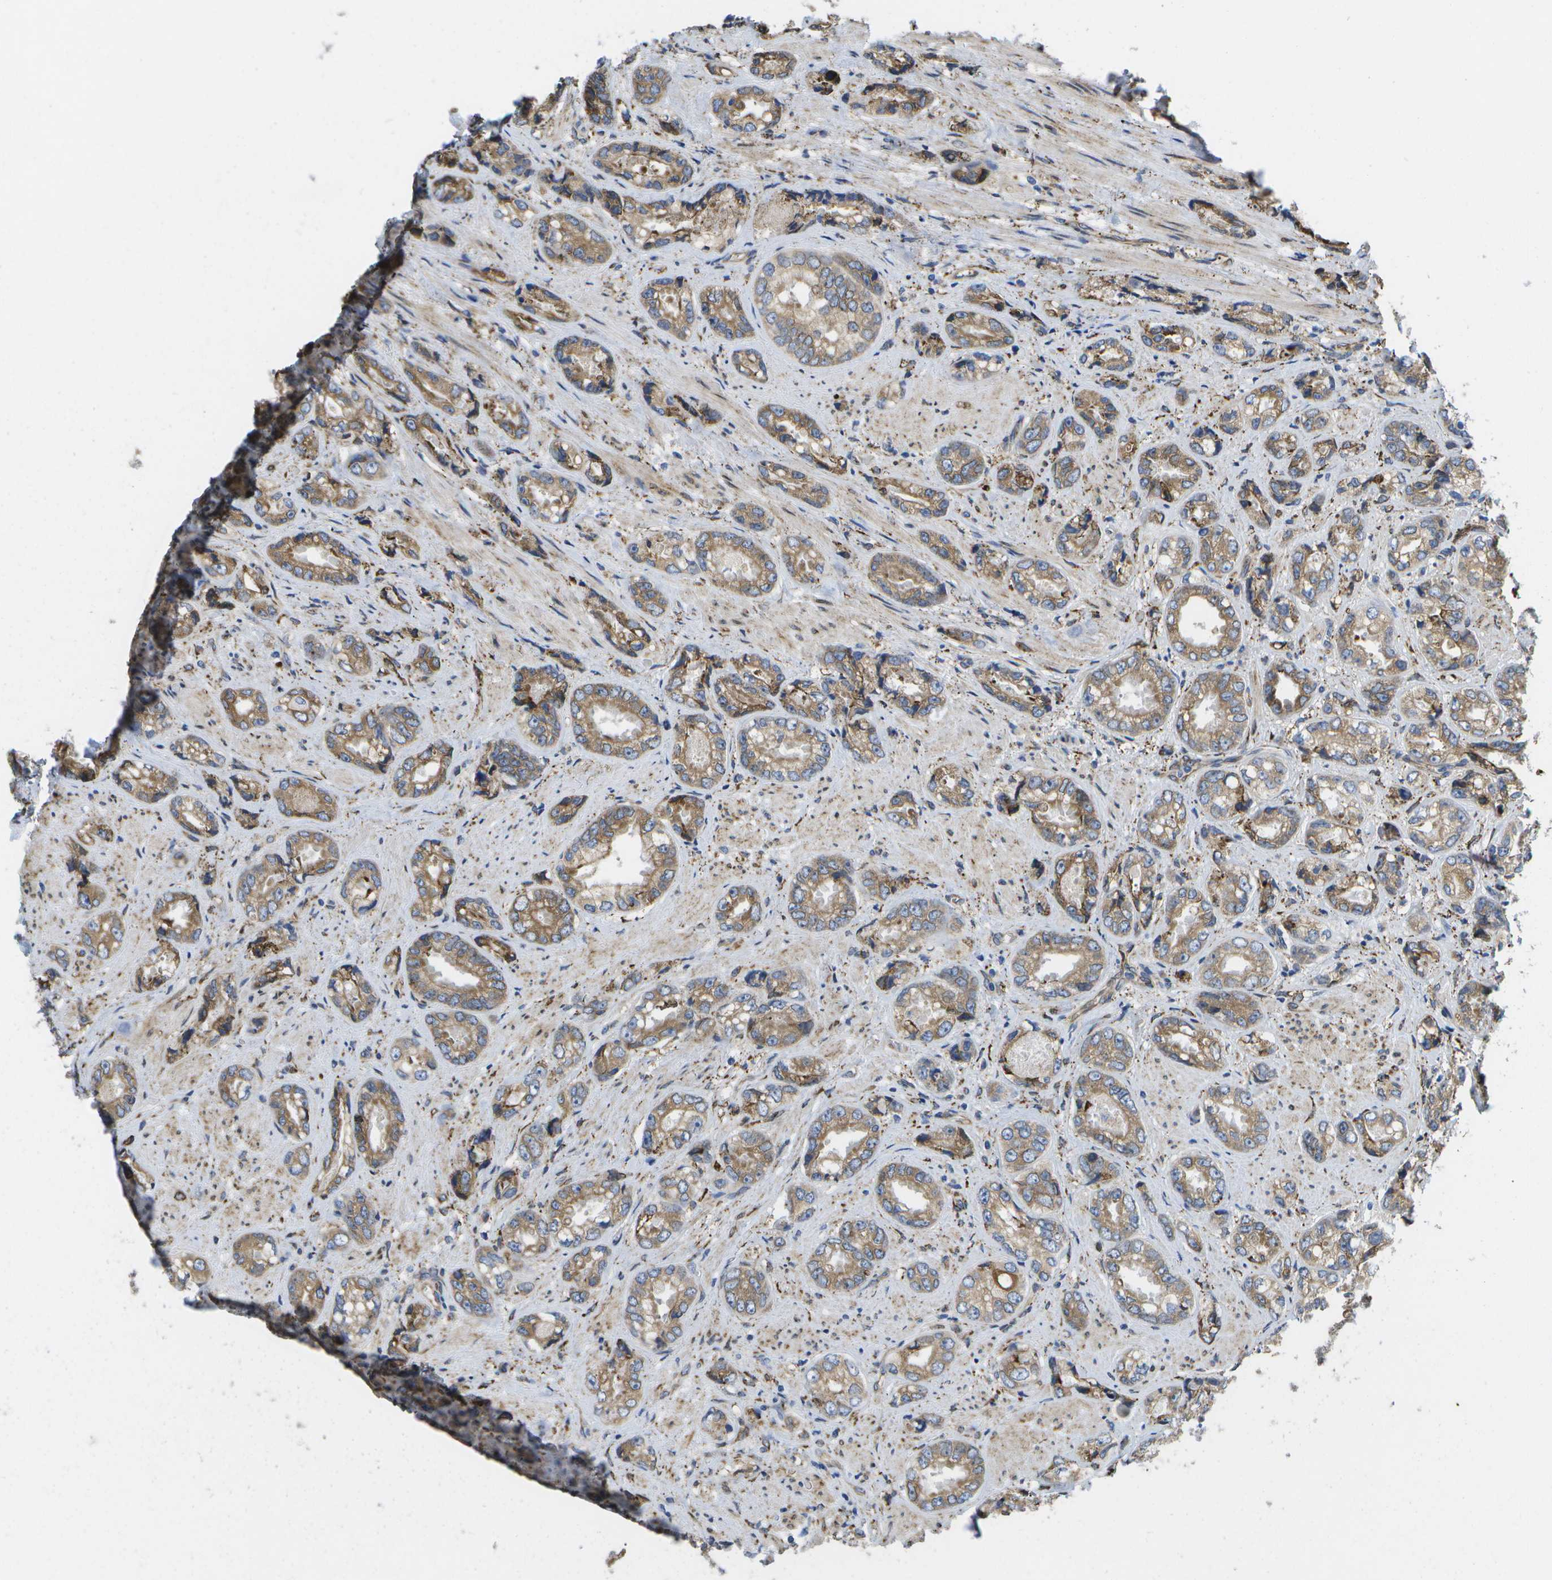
{"staining": {"intensity": "moderate", "quantity": ">75%", "location": "cytoplasmic/membranous"}, "tissue": "prostate cancer", "cell_type": "Tumor cells", "image_type": "cancer", "snomed": [{"axis": "morphology", "description": "Adenocarcinoma, High grade"}, {"axis": "topography", "description": "Prostate"}], "caption": "Immunohistochemical staining of prostate cancer exhibits medium levels of moderate cytoplasmic/membranous expression in approximately >75% of tumor cells.", "gene": "ZDHHC17", "patient": {"sex": "male", "age": 61}}